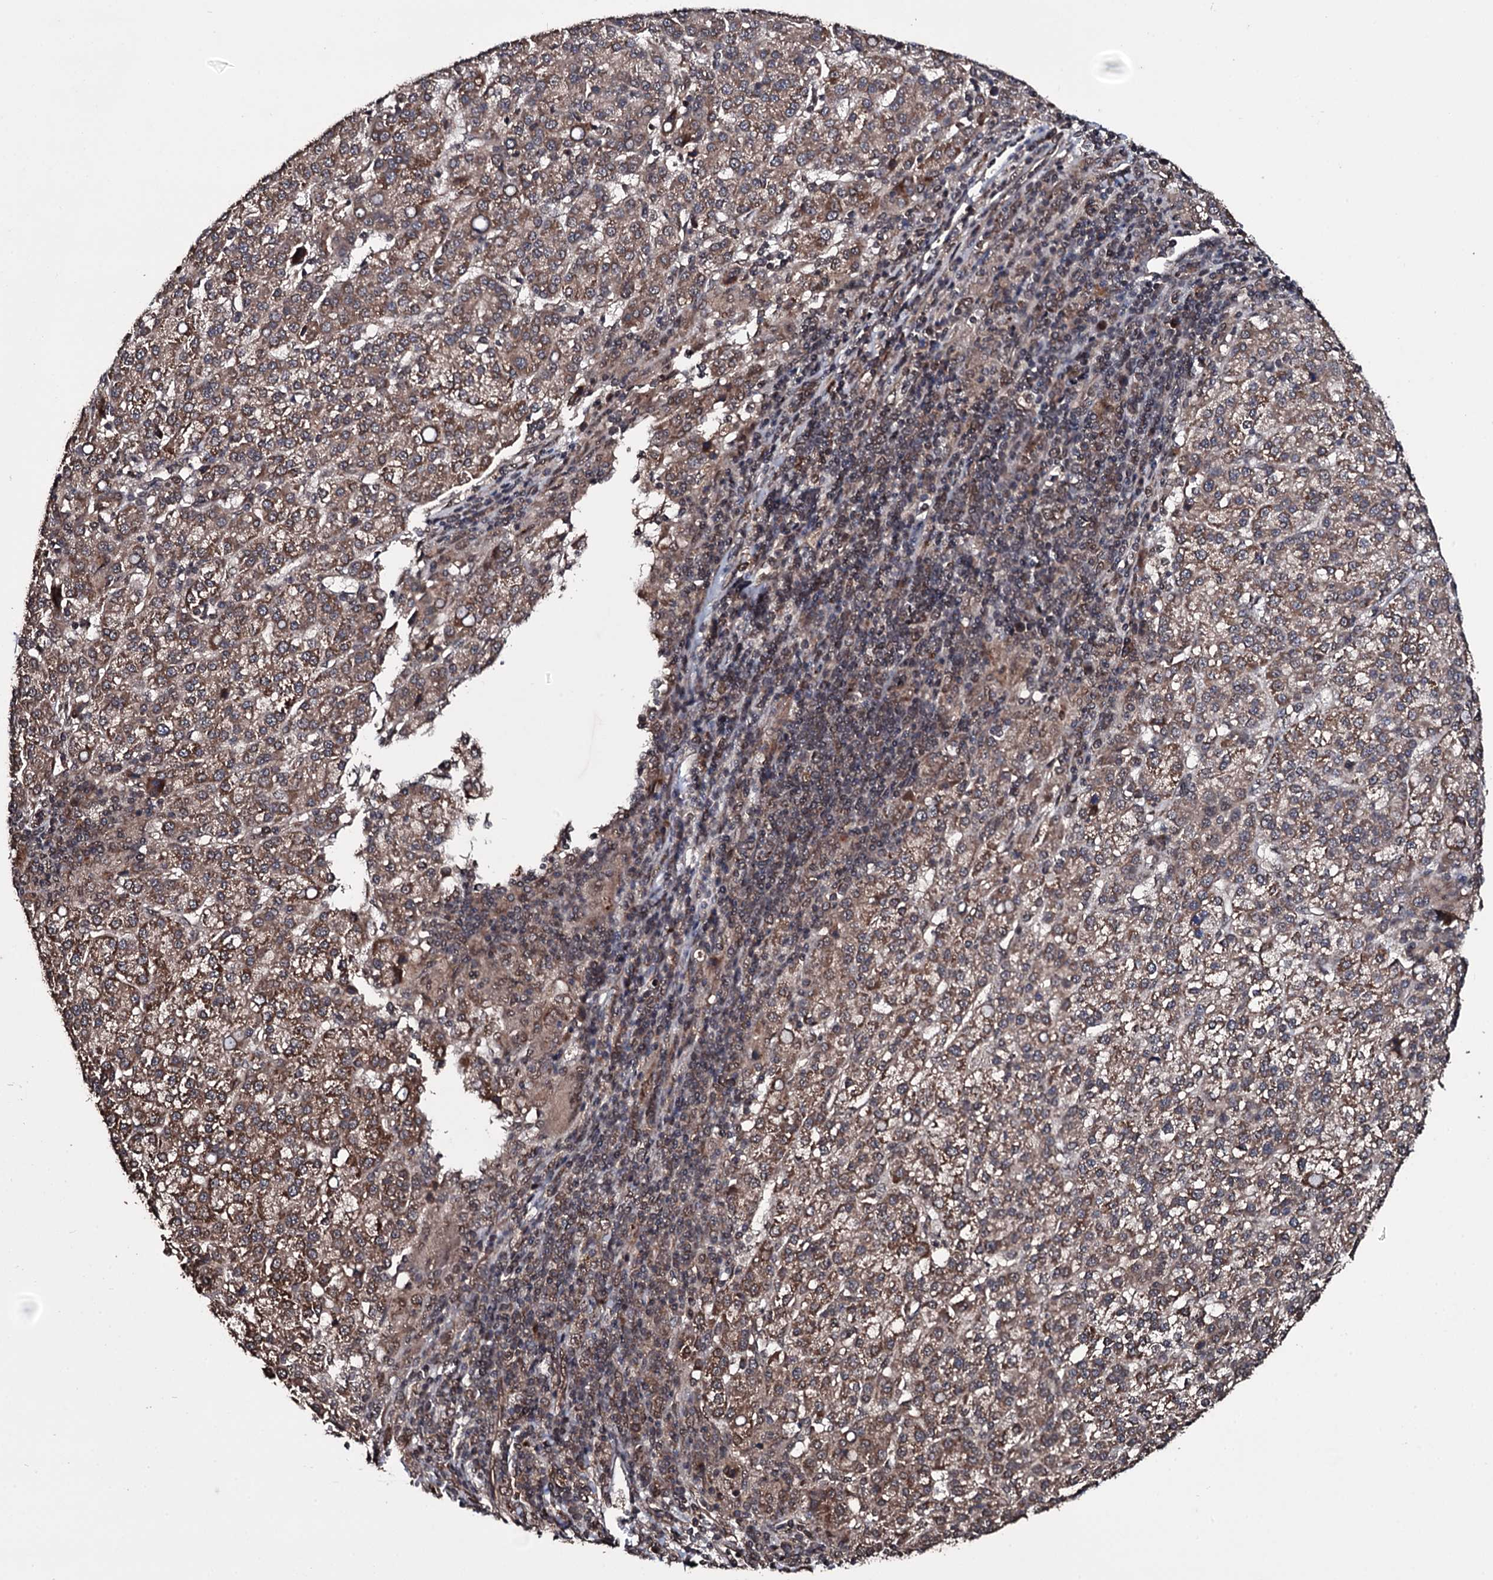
{"staining": {"intensity": "weak", "quantity": ">75%", "location": "cytoplasmic/membranous"}, "tissue": "liver cancer", "cell_type": "Tumor cells", "image_type": "cancer", "snomed": [{"axis": "morphology", "description": "Carcinoma, Hepatocellular, NOS"}, {"axis": "topography", "description": "Liver"}], "caption": "The immunohistochemical stain labels weak cytoplasmic/membranous staining in tumor cells of hepatocellular carcinoma (liver) tissue. The staining was performed using DAB (3,3'-diaminobenzidine) to visualize the protein expression in brown, while the nuclei were stained in blue with hematoxylin (Magnification: 20x).", "gene": "MRPS31", "patient": {"sex": "female", "age": 58}}